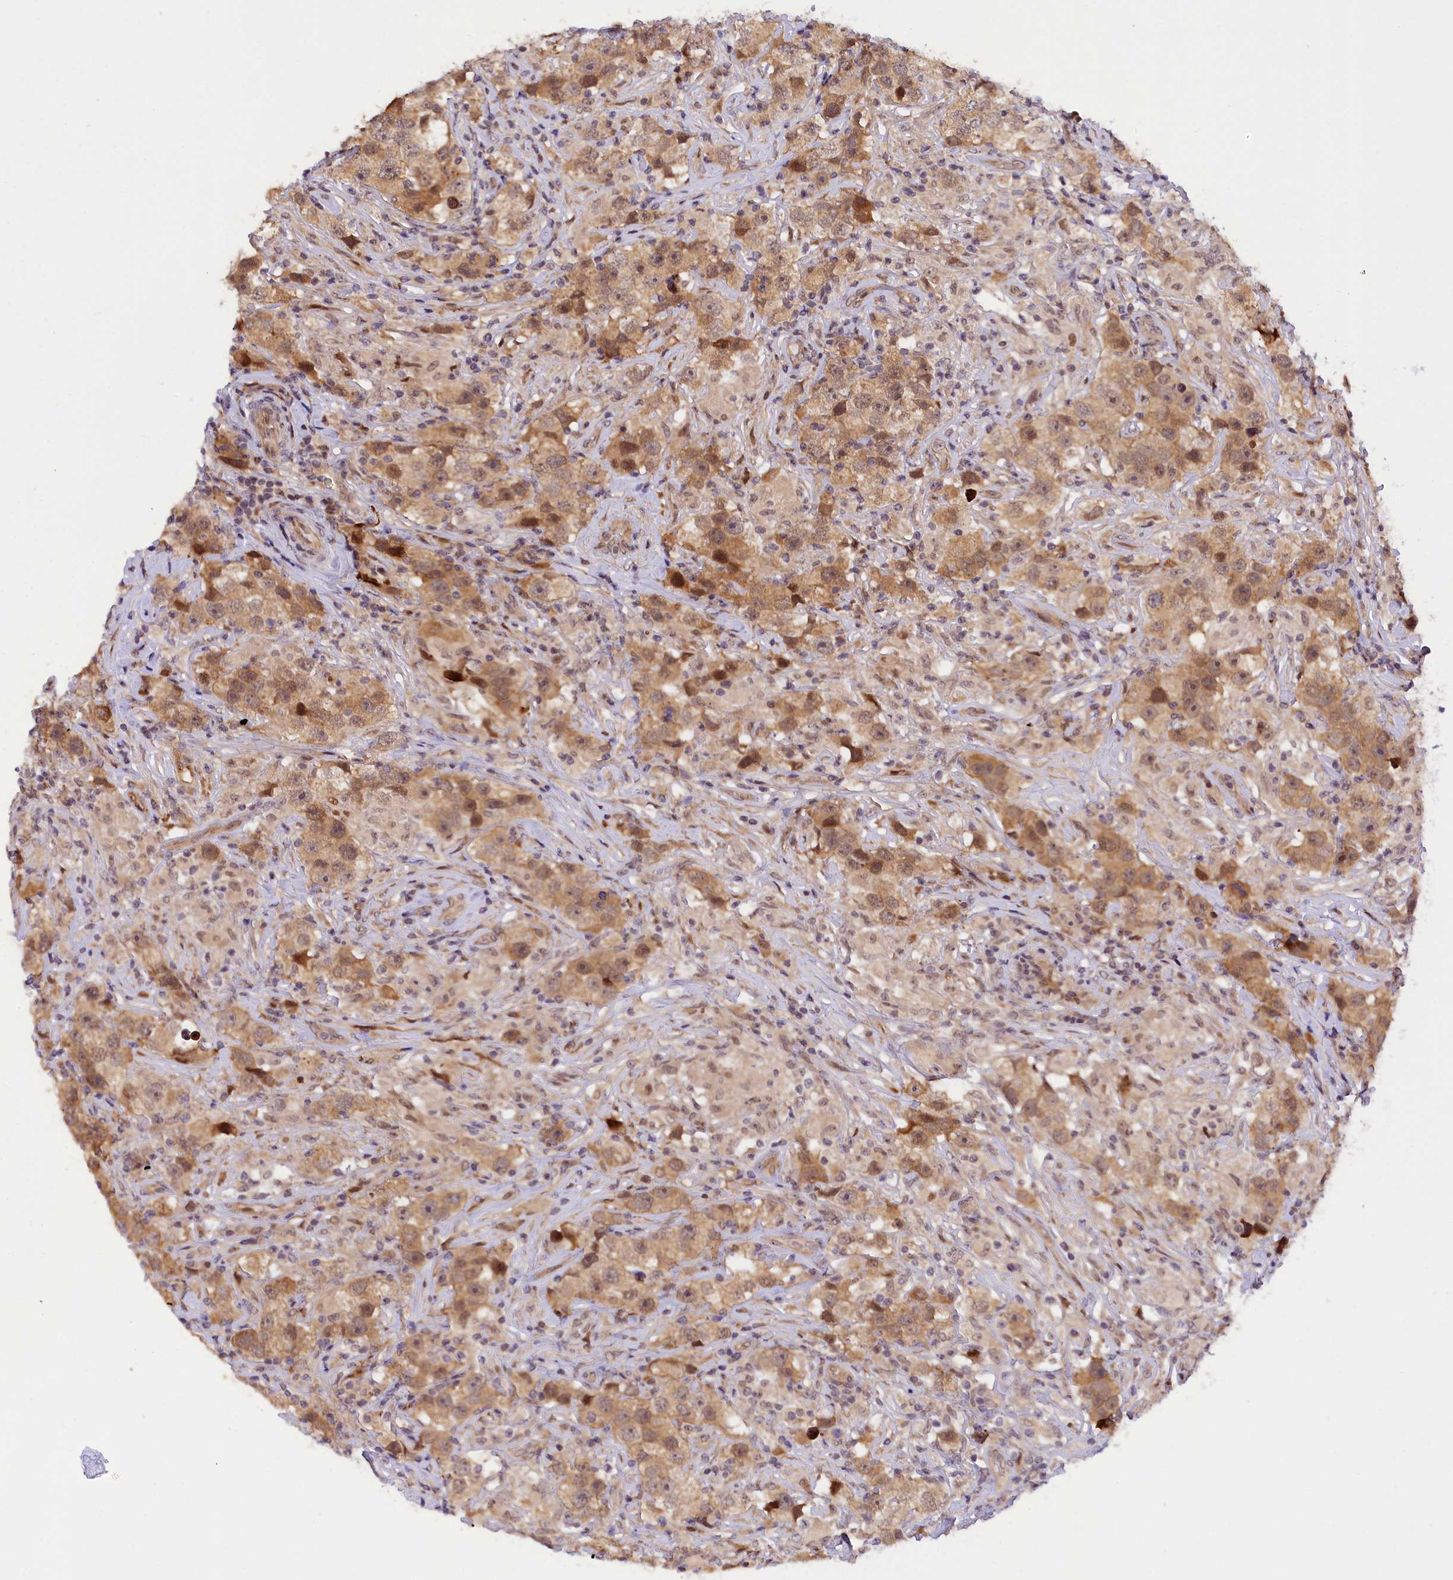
{"staining": {"intensity": "moderate", "quantity": ">75%", "location": "cytoplasmic/membranous,nuclear"}, "tissue": "testis cancer", "cell_type": "Tumor cells", "image_type": "cancer", "snomed": [{"axis": "morphology", "description": "Seminoma, NOS"}, {"axis": "topography", "description": "Testis"}], "caption": "A brown stain shows moderate cytoplasmic/membranous and nuclear staining of a protein in testis seminoma tumor cells.", "gene": "SAMD4A", "patient": {"sex": "male", "age": 49}}